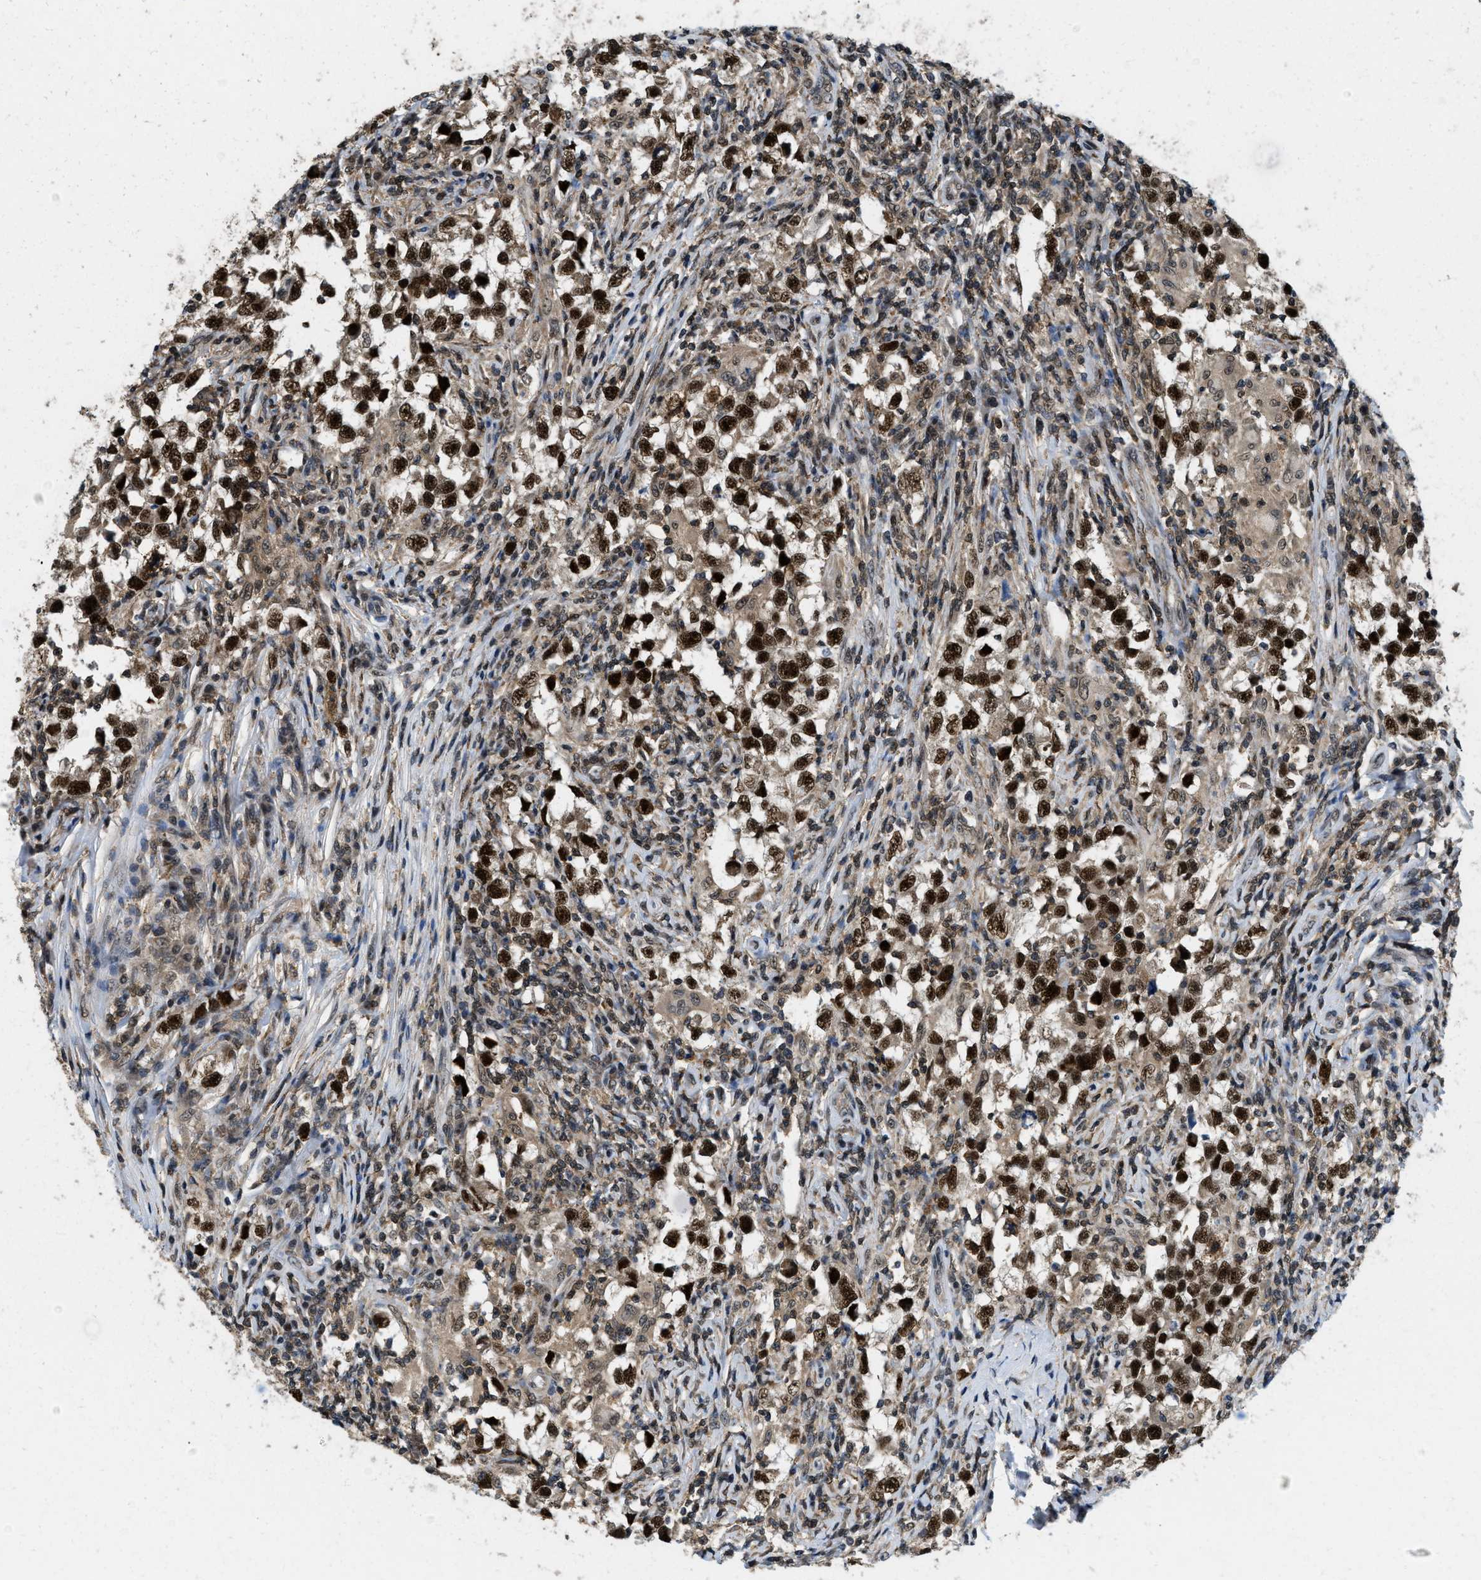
{"staining": {"intensity": "strong", "quantity": ">75%", "location": "cytoplasmic/membranous,nuclear"}, "tissue": "testis cancer", "cell_type": "Tumor cells", "image_type": "cancer", "snomed": [{"axis": "morphology", "description": "Carcinoma, Embryonal, NOS"}, {"axis": "topography", "description": "Testis"}], "caption": "DAB immunohistochemical staining of human embryonal carcinoma (testis) displays strong cytoplasmic/membranous and nuclear protein staining in approximately >75% of tumor cells. (IHC, brightfield microscopy, high magnification).", "gene": "ATF7IP", "patient": {"sex": "male", "age": 21}}